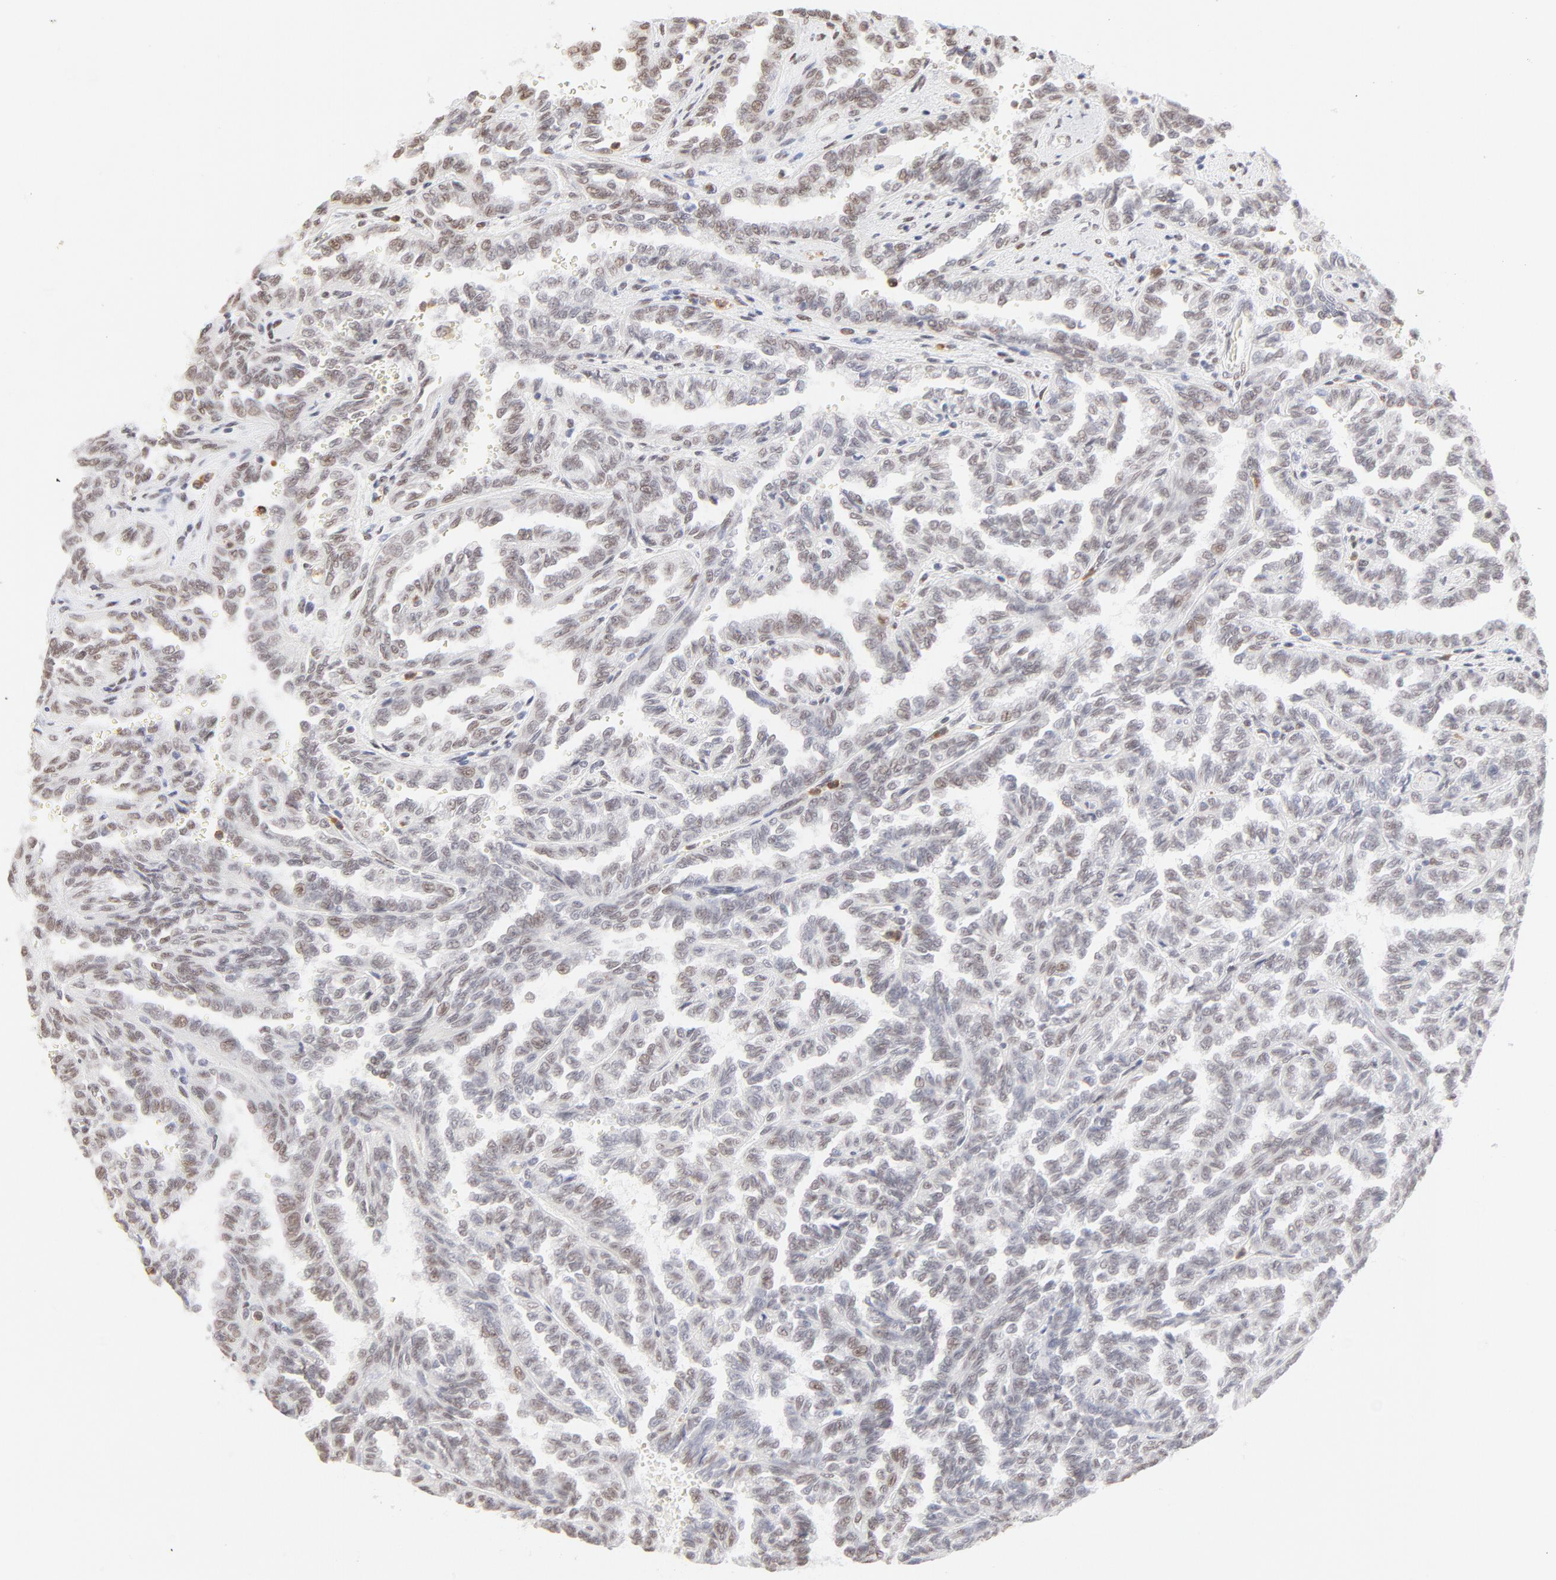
{"staining": {"intensity": "weak", "quantity": "<25%", "location": "nuclear"}, "tissue": "renal cancer", "cell_type": "Tumor cells", "image_type": "cancer", "snomed": [{"axis": "morphology", "description": "Inflammation, NOS"}, {"axis": "morphology", "description": "Adenocarcinoma, NOS"}, {"axis": "topography", "description": "Kidney"}], "caption": "DAB (3,3'-diaminobenzidine) immunohistochemical staining of human renal adenocarcinoma shows no significant positivity in tumor cells. The staining was performed using DAB (3,3'-diaminobenzidine) to visualize the protein expression in brown, while the nuclei were stained in blue with hematoxylin (Magnification: 20x).", "gene": "PBX1", "patient": {"sex": "male", "age": 68}}